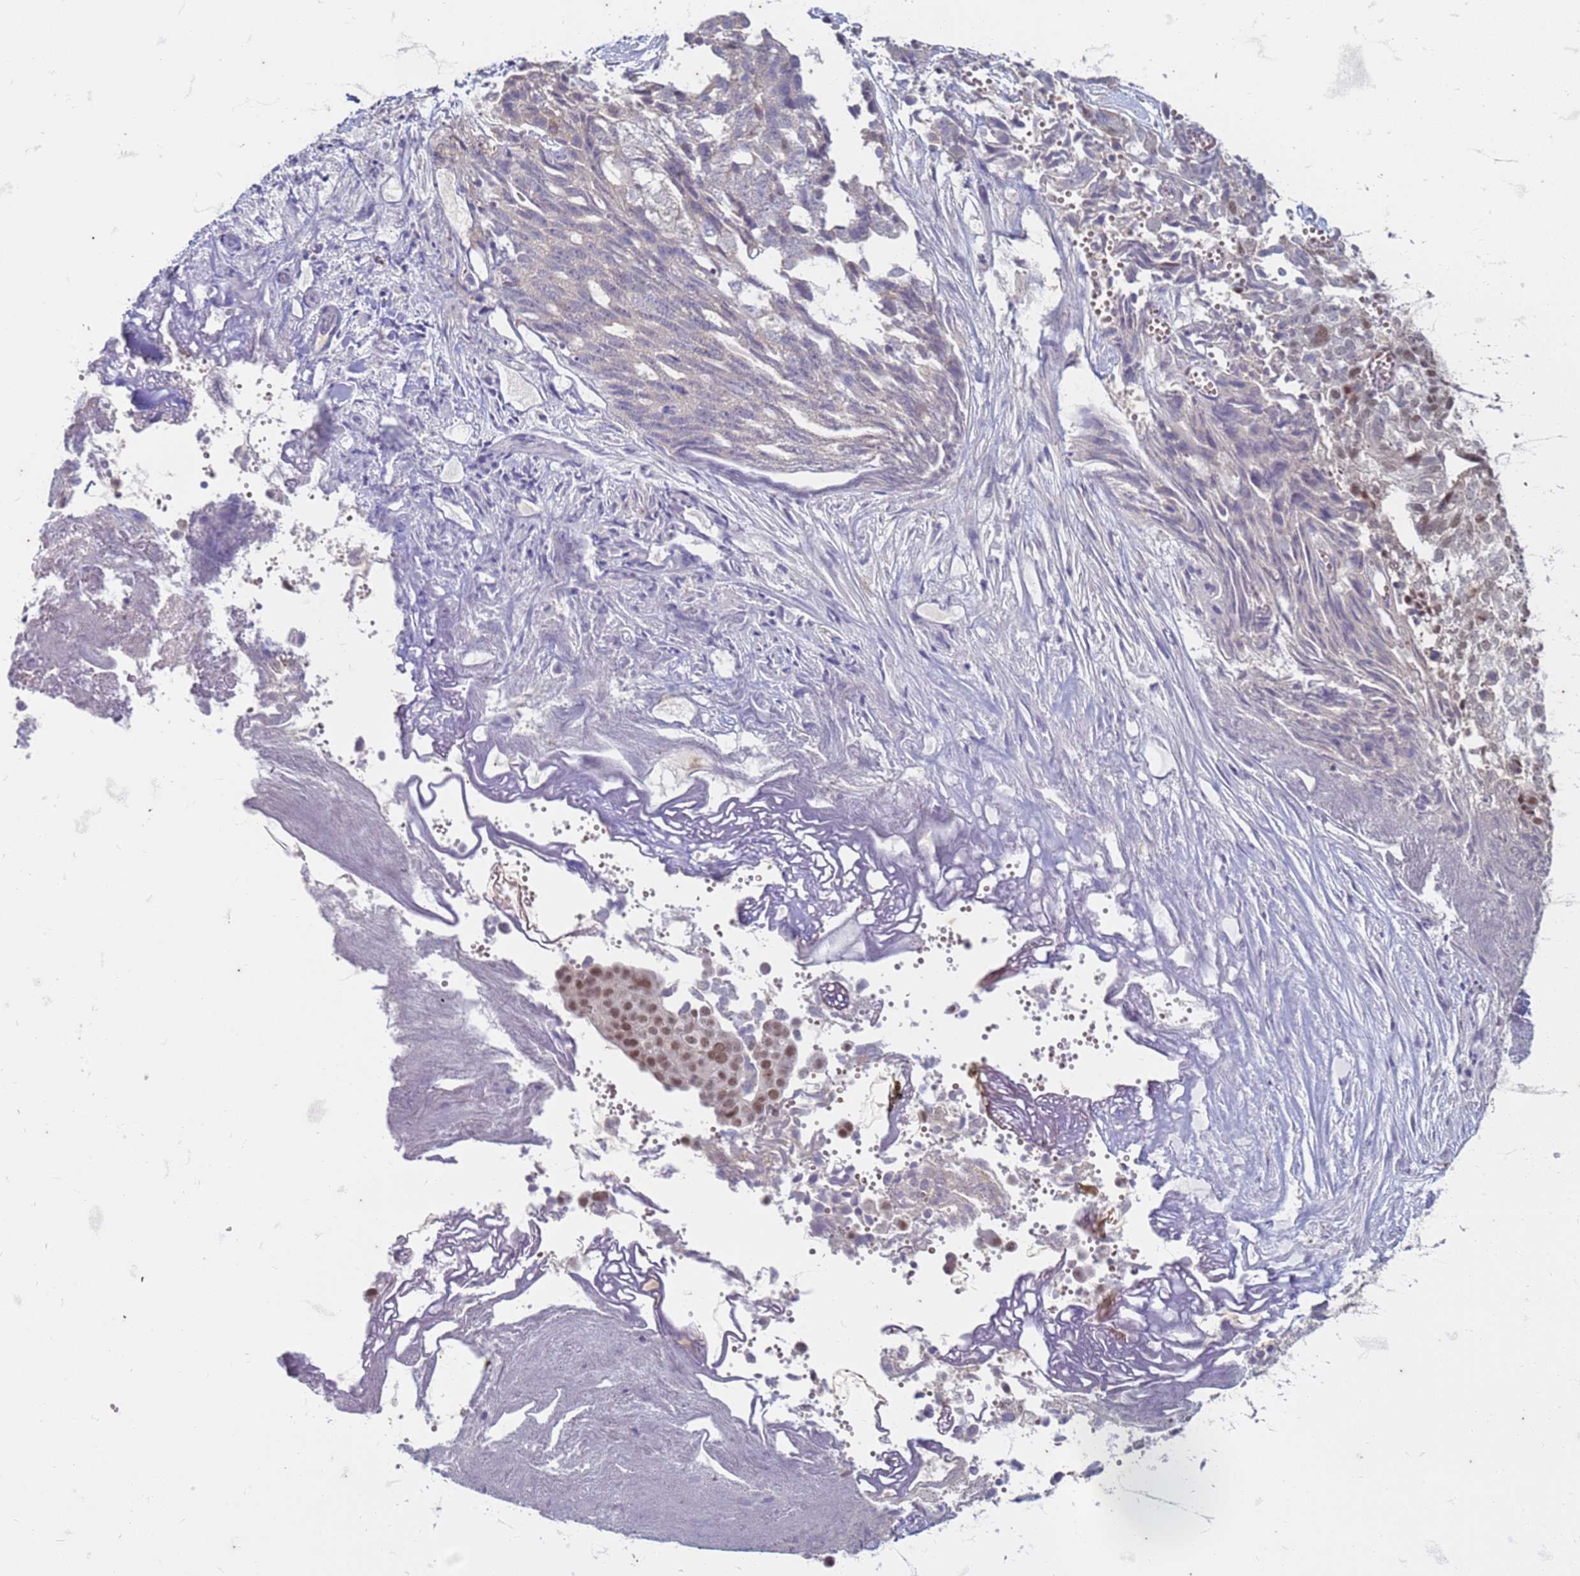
{"staining": {"intensity": "moderate", "quantity": ">75%", "location": "nuclear"}, "tissue": "ovarian cancer", "cell_type": "Tumor cells", "image_type": "cancer", "snomed": [{"axis": "morphology", "description": "Cystadenocarcinoma, serous, NOS"}, {"axis": "topography", "description": "Soft tissue"}, {"axis": "topography", "description": "Ovary"}], "caption": "This is a micrograph of IHC staining of ovarian cancer, which shows moderate staining in the nuclear of tumor cells.", "gene": "TRMT6", "patient": {"sex": "female", "age": 57}}